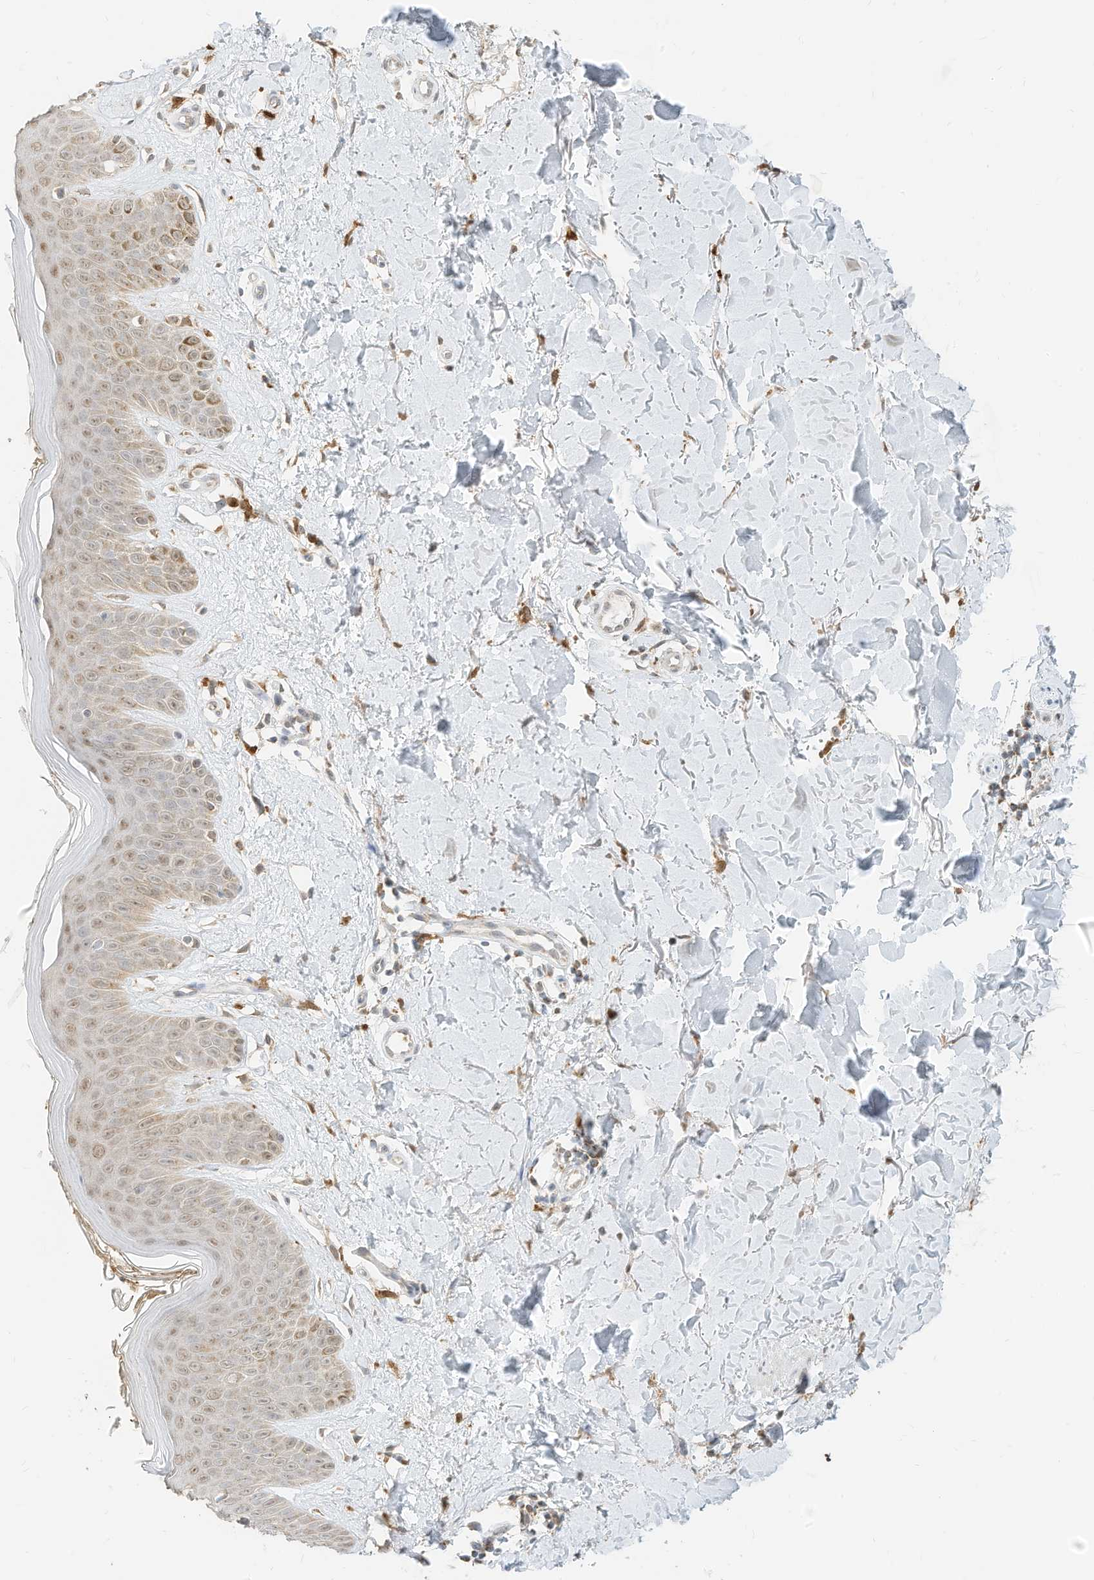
{"staining": {"intensity": "moderate", "quantity": ">75%", "location": "cytoplasmic/membranous,nuclear"}, "tissue": "skin", "cell_type": "Fibroblasts", "image_type": "normal", "snomed": [{"axis": "morphology", "description": "Normal tissue, NOS"}, {"axis": "topography", "description": "Skin"}], "caption": "DAB immunohistochemical staining of normal human skin demonstrates moderate cytoplasmic/membranous,nuclear protein expression in approximately >75% of fibroblasts.", "gene": "MTUS2", "patient": {"sex": "female", "age": 64}}